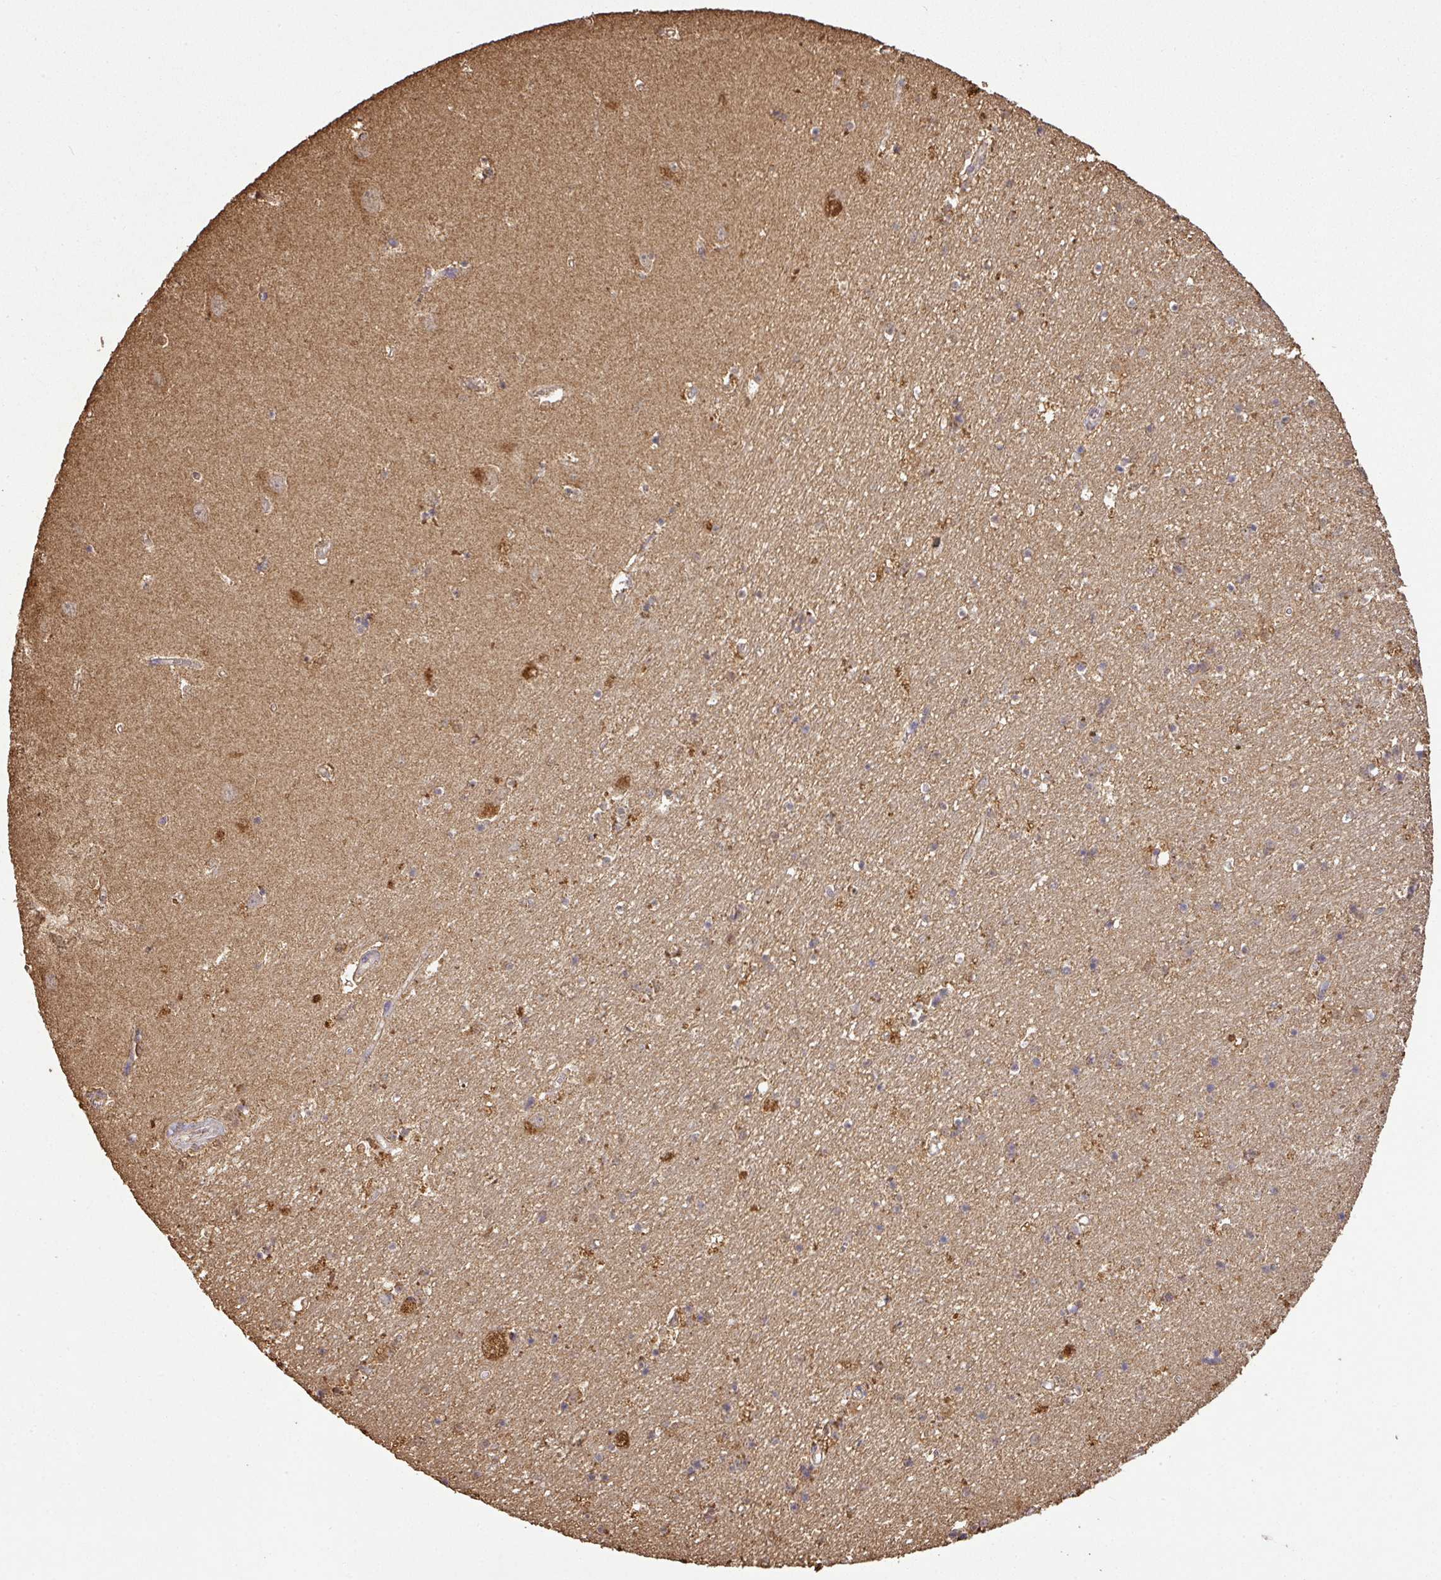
{"staining": {"intensity": "weak", "quantity": "<25%", "location": "cytoplasmic/membranous"}, "tissue": "hippocampus", "cell_type": "Glial cells", "image_type": "normal", "snomed": [{"axis": "morphology", "description": "Normal tissue, NOS"}, {"axis": "topography", "description": "Hippocampus"}], "caption": "An image of hippocampus stained for a protein displays no brown staining in glial cells. (DAB IHC visualized using brightfield microscopy, high magnification).", "gene": "ATAT1", "patient": {"sex": "female", "age": 64}}